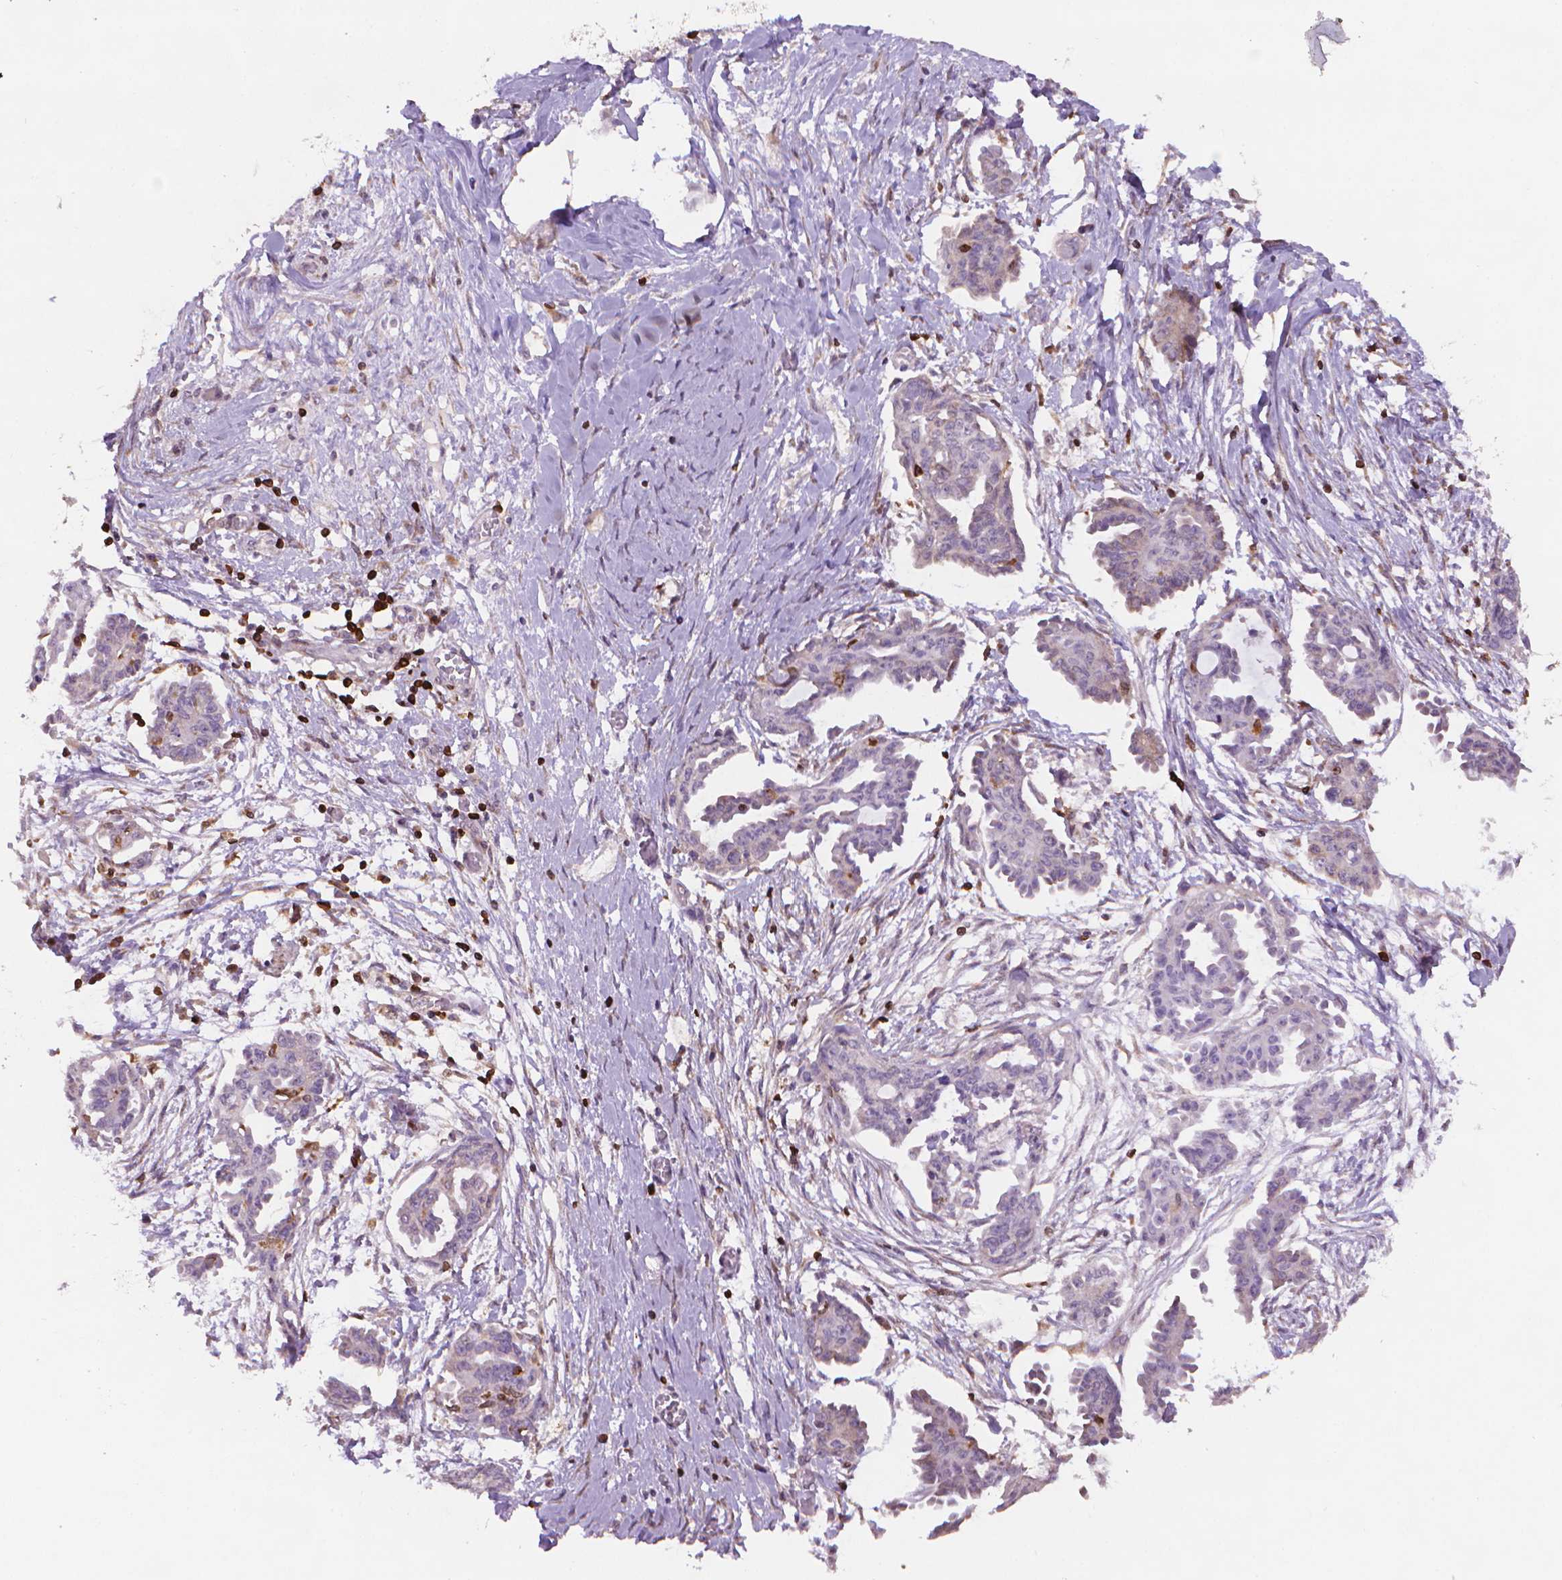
{"staining": {"intensity": "negative", "quantity": "none", "location": "none"}, "tissue": "ovarian cancer", "cell_type": "Tumor cells", "image_type": "cancer", "snomed": [{"axis": "morphology", "description": "Cystadenocarcinoma, serous, NOS"}, {"axis": "topography", "description": "Ovary"}], "caption": "Tumor cells show no significant protein expression in ovarian cancer. (Brightfield microscopy of DAB immunohistochemistry at high magnification).", "gene": "BCL2", "patient": {"sex": "female", "age": 71}}